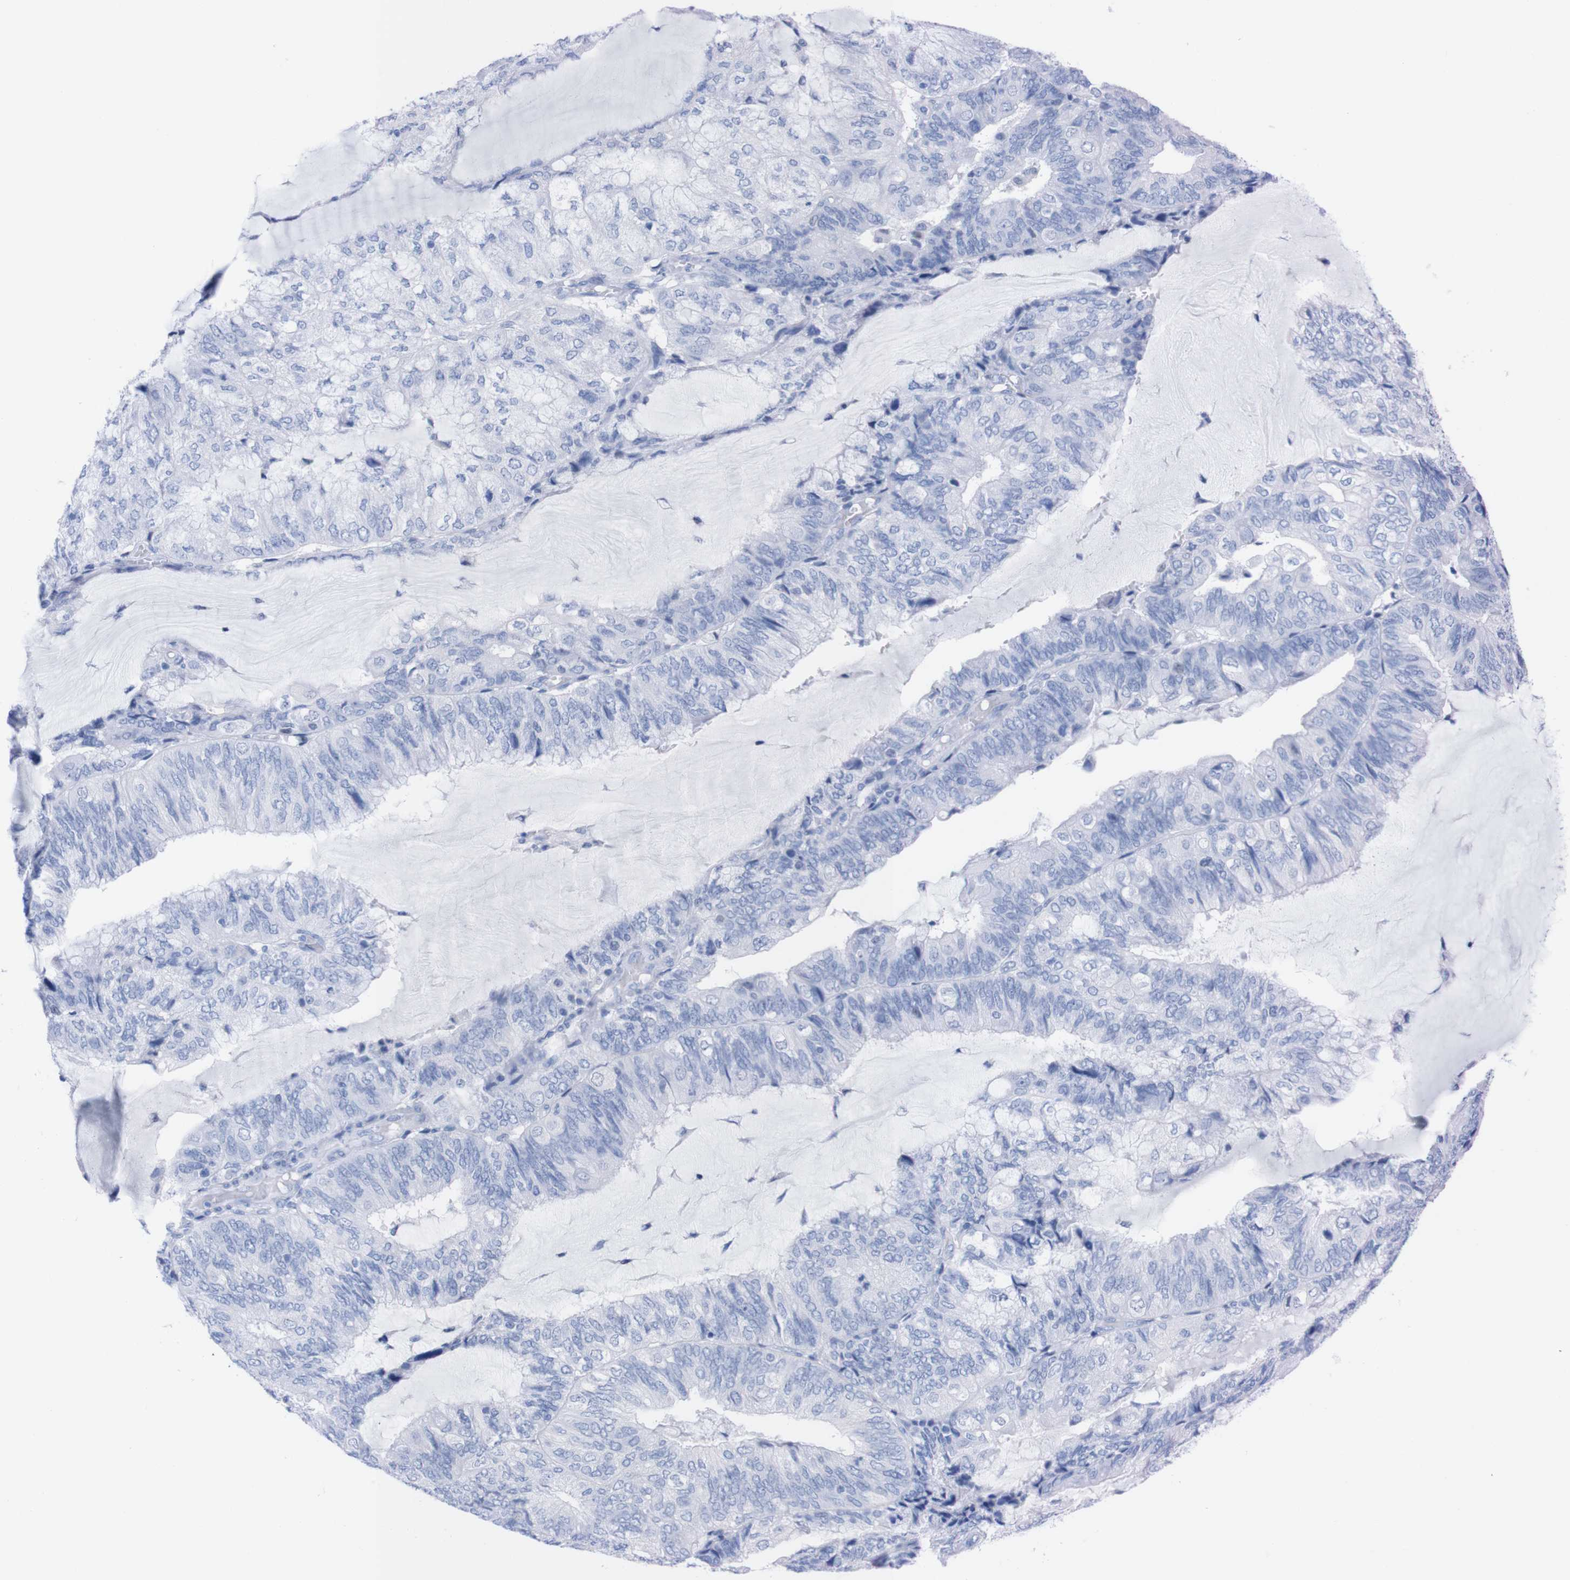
{"staining": {"intensity": "negative", "quantity": "none", "location": "none"}, "tissue": "endometrial cancer", "cell_type": "Tumor cells", "image_type": "cancer", "snomed": [{"axis": "morphology", "description": "Adenocarcinoma, NOS"}, {"axis": "topography", "description": "Endometrium"}], "caption": "An immunohistochemistry (IHC) photomicrograph of endometrial cancer is shown. There is no staining in tumor cells of endometrial cancer. The staining was performed using DAB to visualize the protein expression in brown, while the nuclei were stained in blue with hematoxylin (Magnification: 20x).", "gene": "P2RY12", "patient": {"sex": "female", "age": 81}}